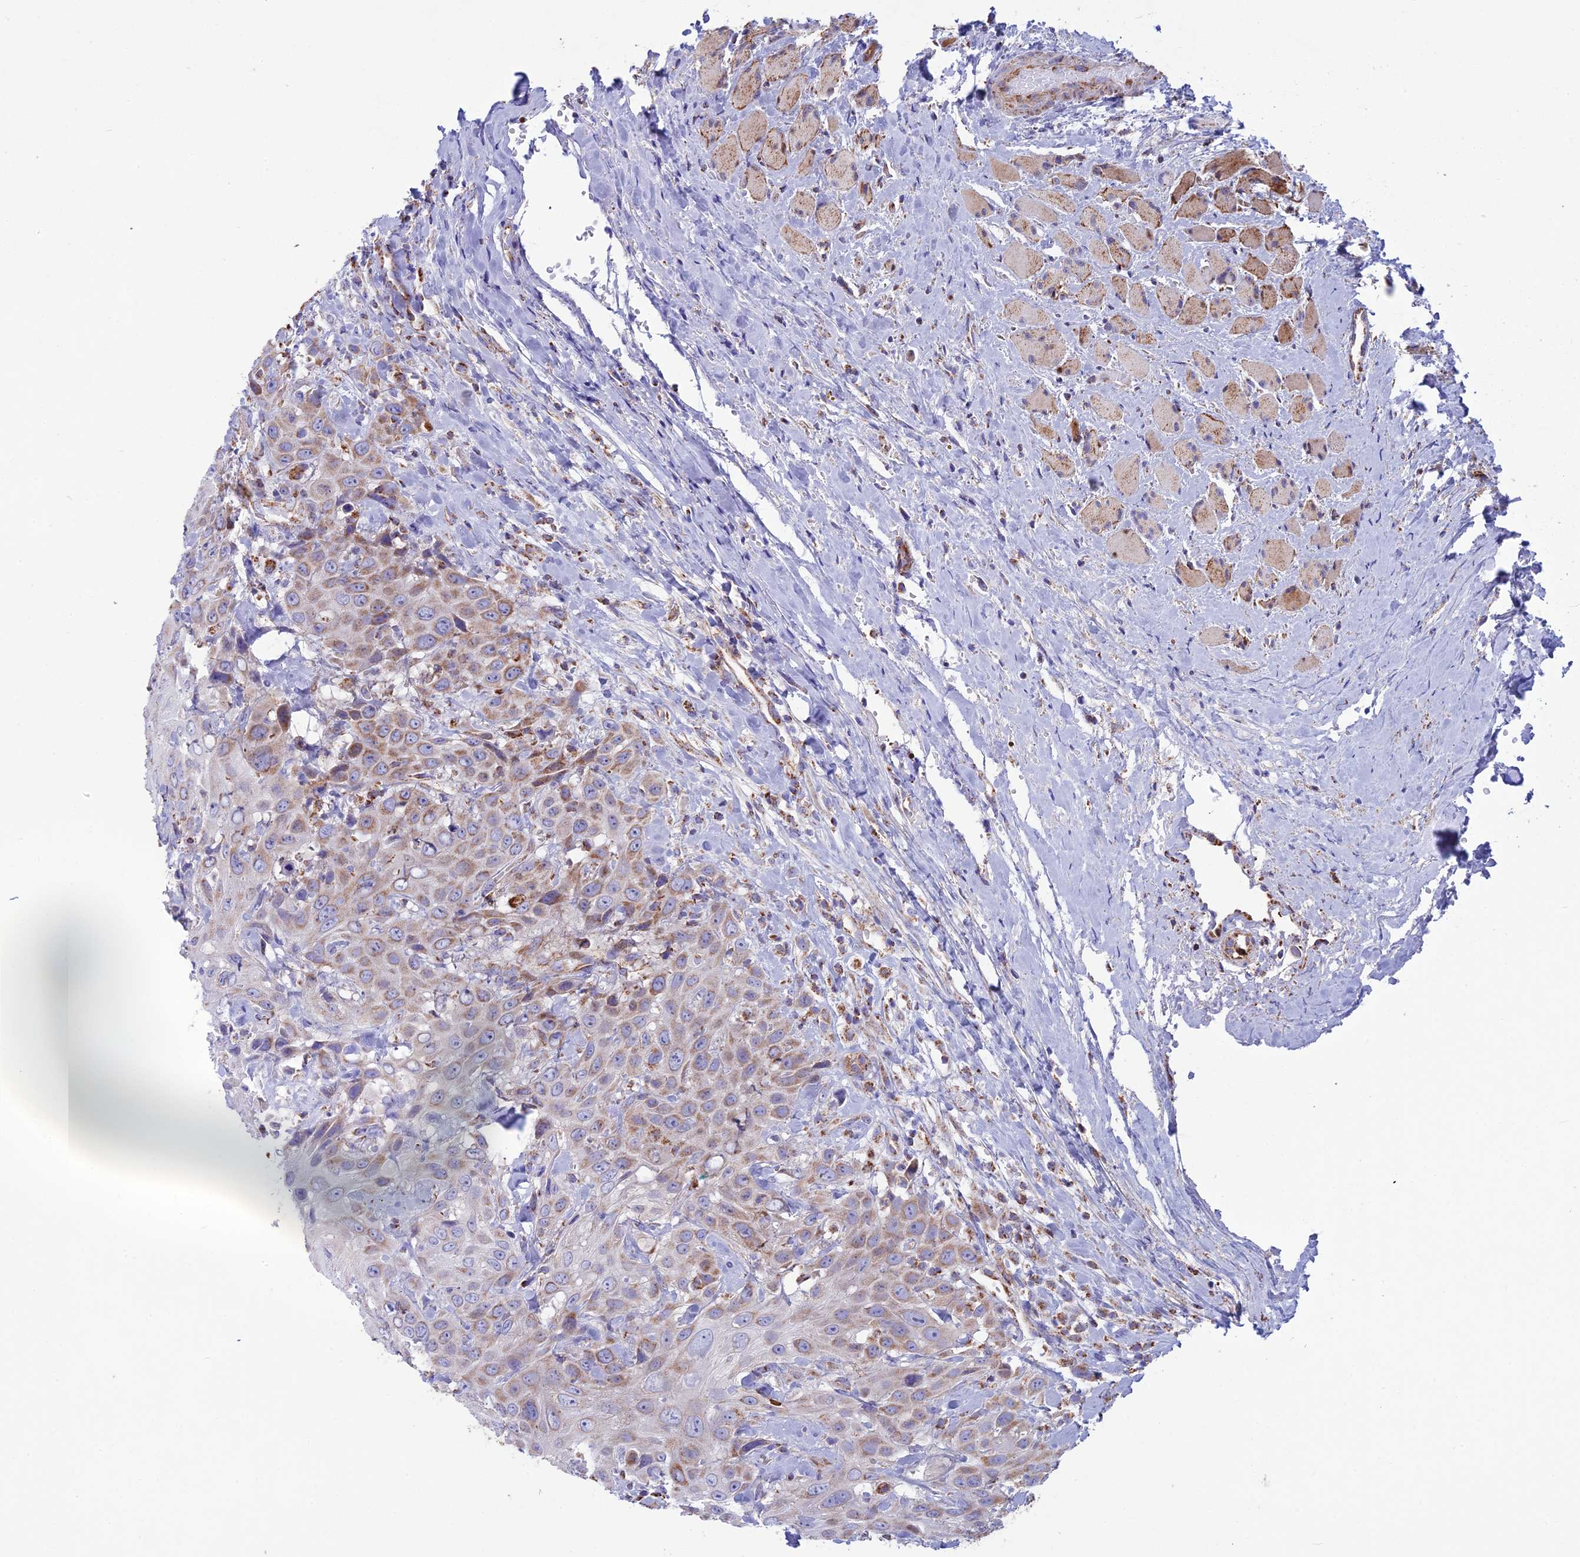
{"staining": {"intensity": "moderate", "quantity": "25%-75%", "location": "cytoplasmic/membranous"}, "tissue": "head and neck cancer", "cell_type": "Tumor cells", "image_type": "cancer", "snomed": [{"axis": "morphology", "description": "Squamous cell carcinoma, NOS"}, {"axis": "topography", "description": "Head-Neck"}], "caption": "Head and neck squamous cell carcinoma tissue demonstrates moderate cytoplasmic/membranous expression in about 25%-75% of tumor cells", "gene": "CS", "patient": {"sex": "male", "age": 81}}